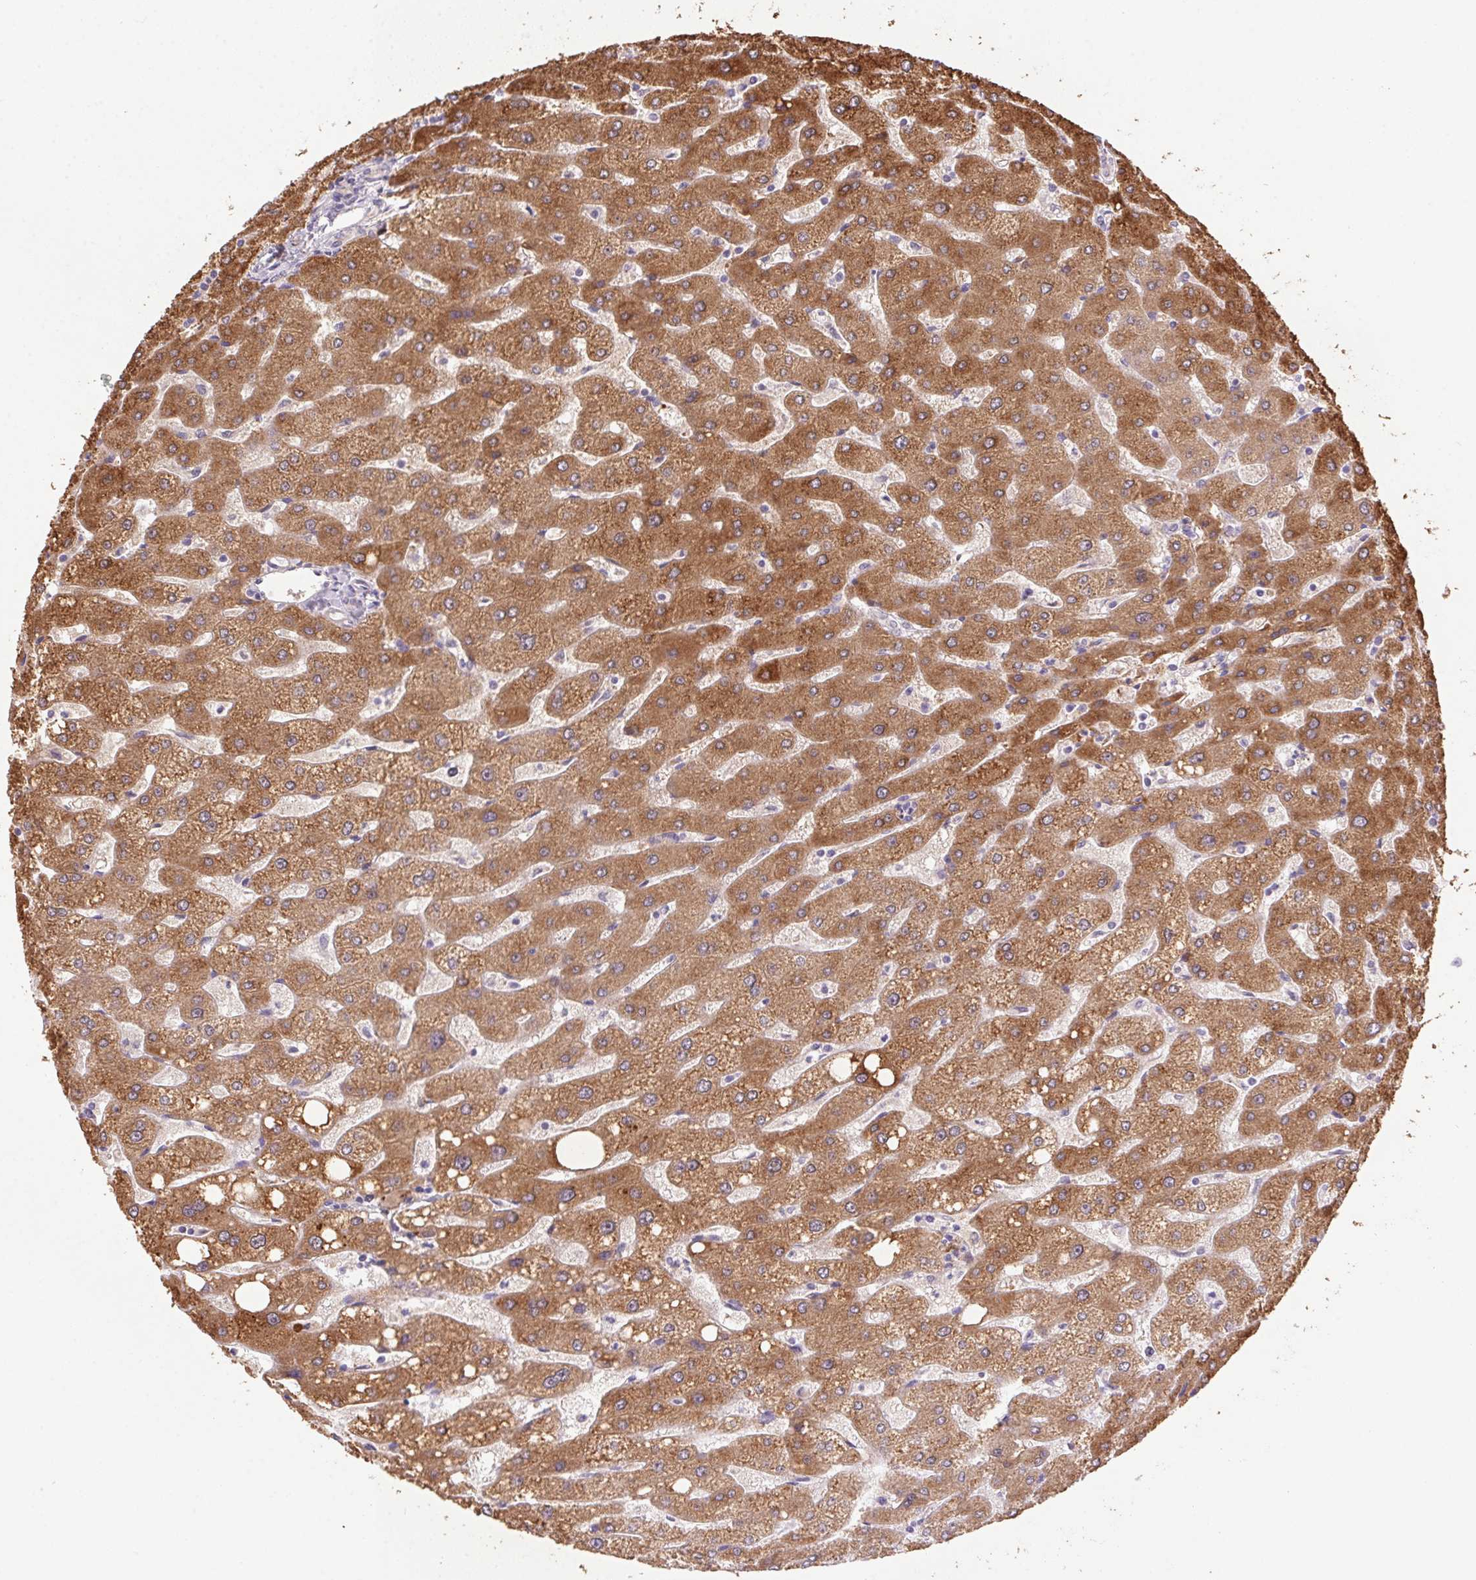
{"staining": {"intensity": "negative", "quantity": "none", "location": "none"}, "tissue": "liver", "cell_type": "Cholangiocytes", "image_type": "normal", "snomed": [{"axis": "morphology", "description": "Normal tissue, NOS"}, {"axis": "topography", "description": "Liver"}], "caption": "Image shows no protein positivity in cholangiocytes of normal liver.", "gene": "LRRTM1", "patient": {"sex": "male", "age": 67}}